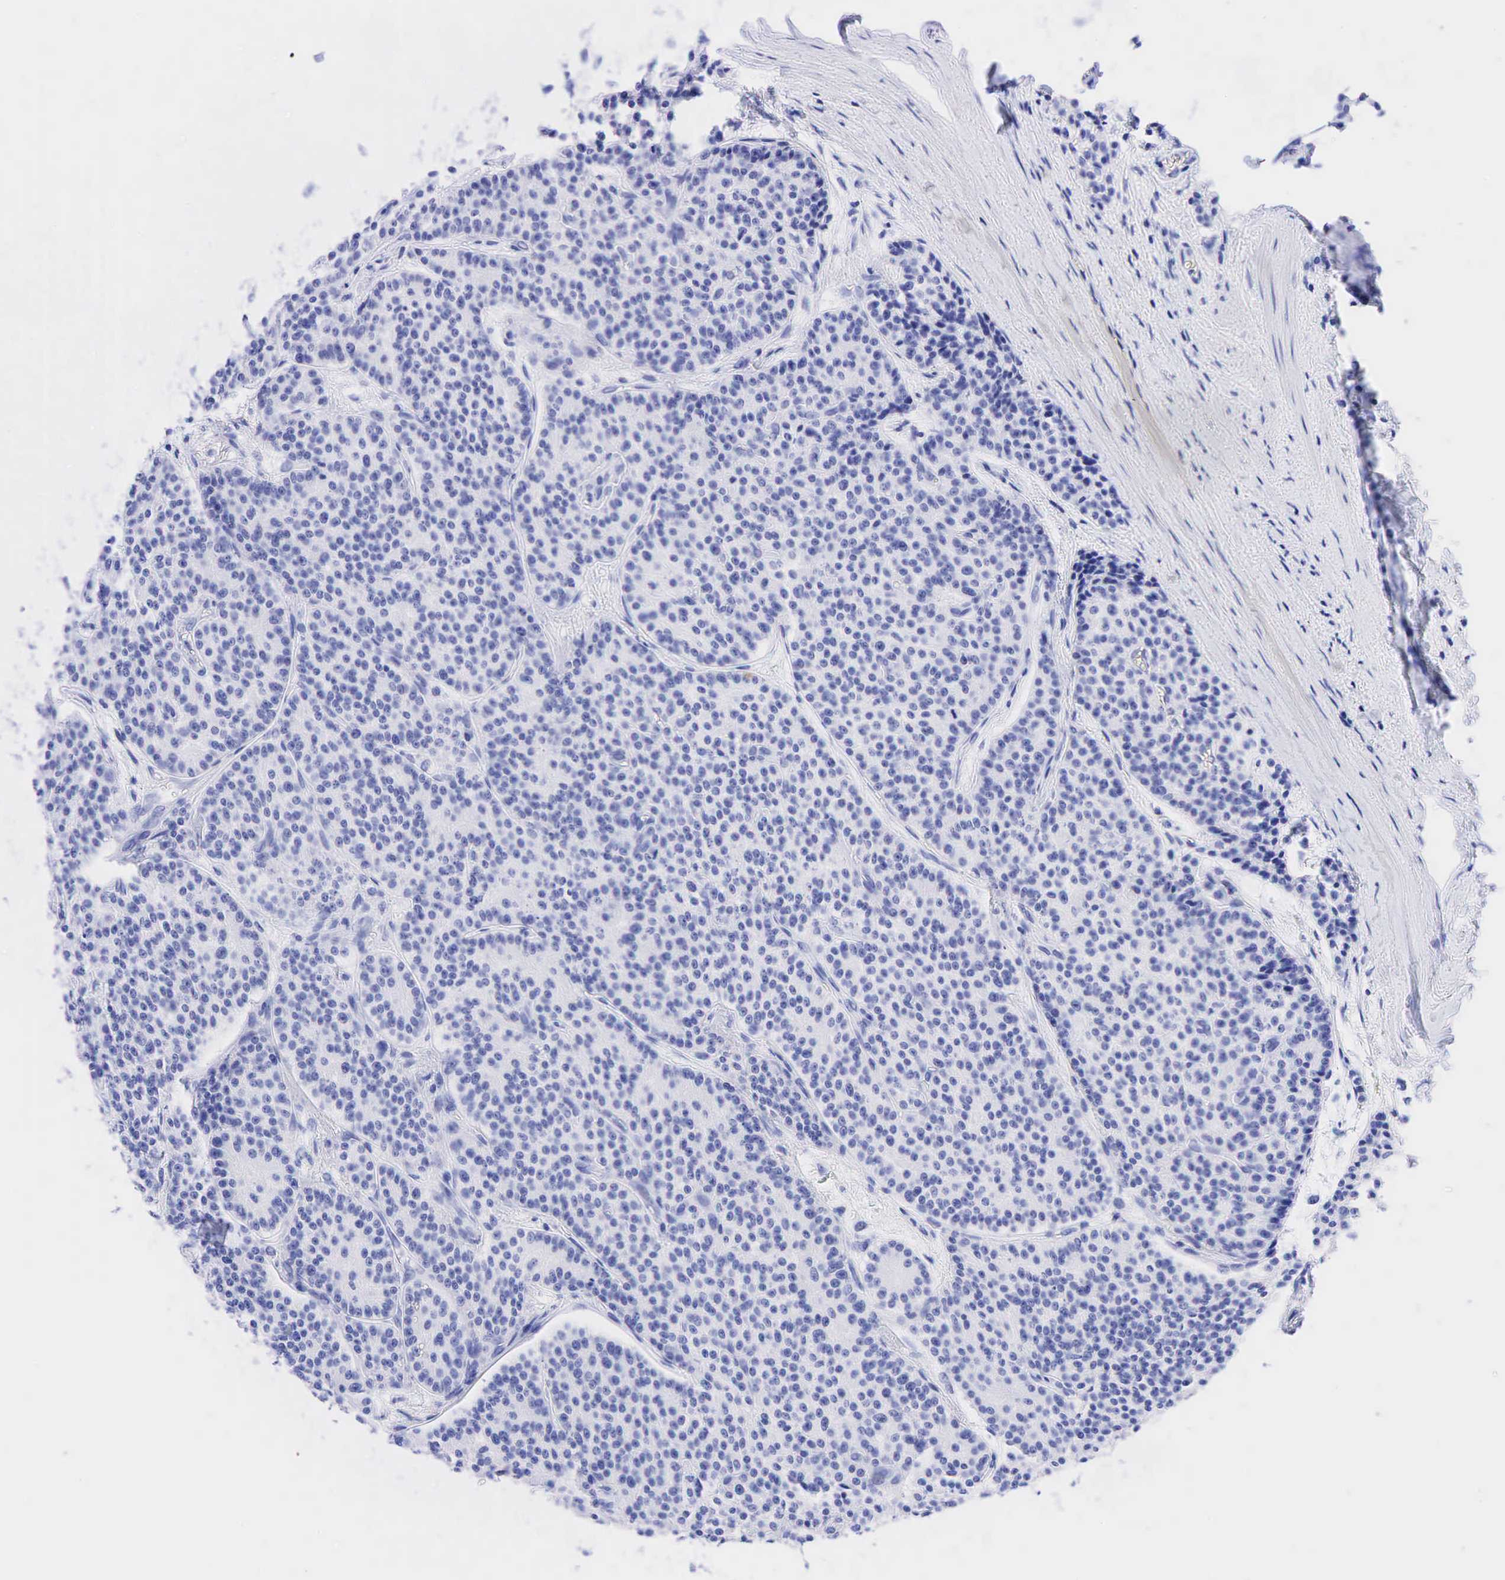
{"staining": {"intensity": "negative", "quantity": "none", "location": "none"}, "tissue": "carcinoid", "cell_type": "Tumor cells", "image_type": "cancer", "snomed": [{"axis": "morphology", "description": "Carcinoid, malignant, NOS"}, {"axis": "topography", "description": "Stomach"}], "caption": "Carcinoid (malignant) was stained to show a protein in brown. There is no significant expression in tumor cells.", "gene": "CEACAM5", "patient": {"sex": "female", "age": 76}}